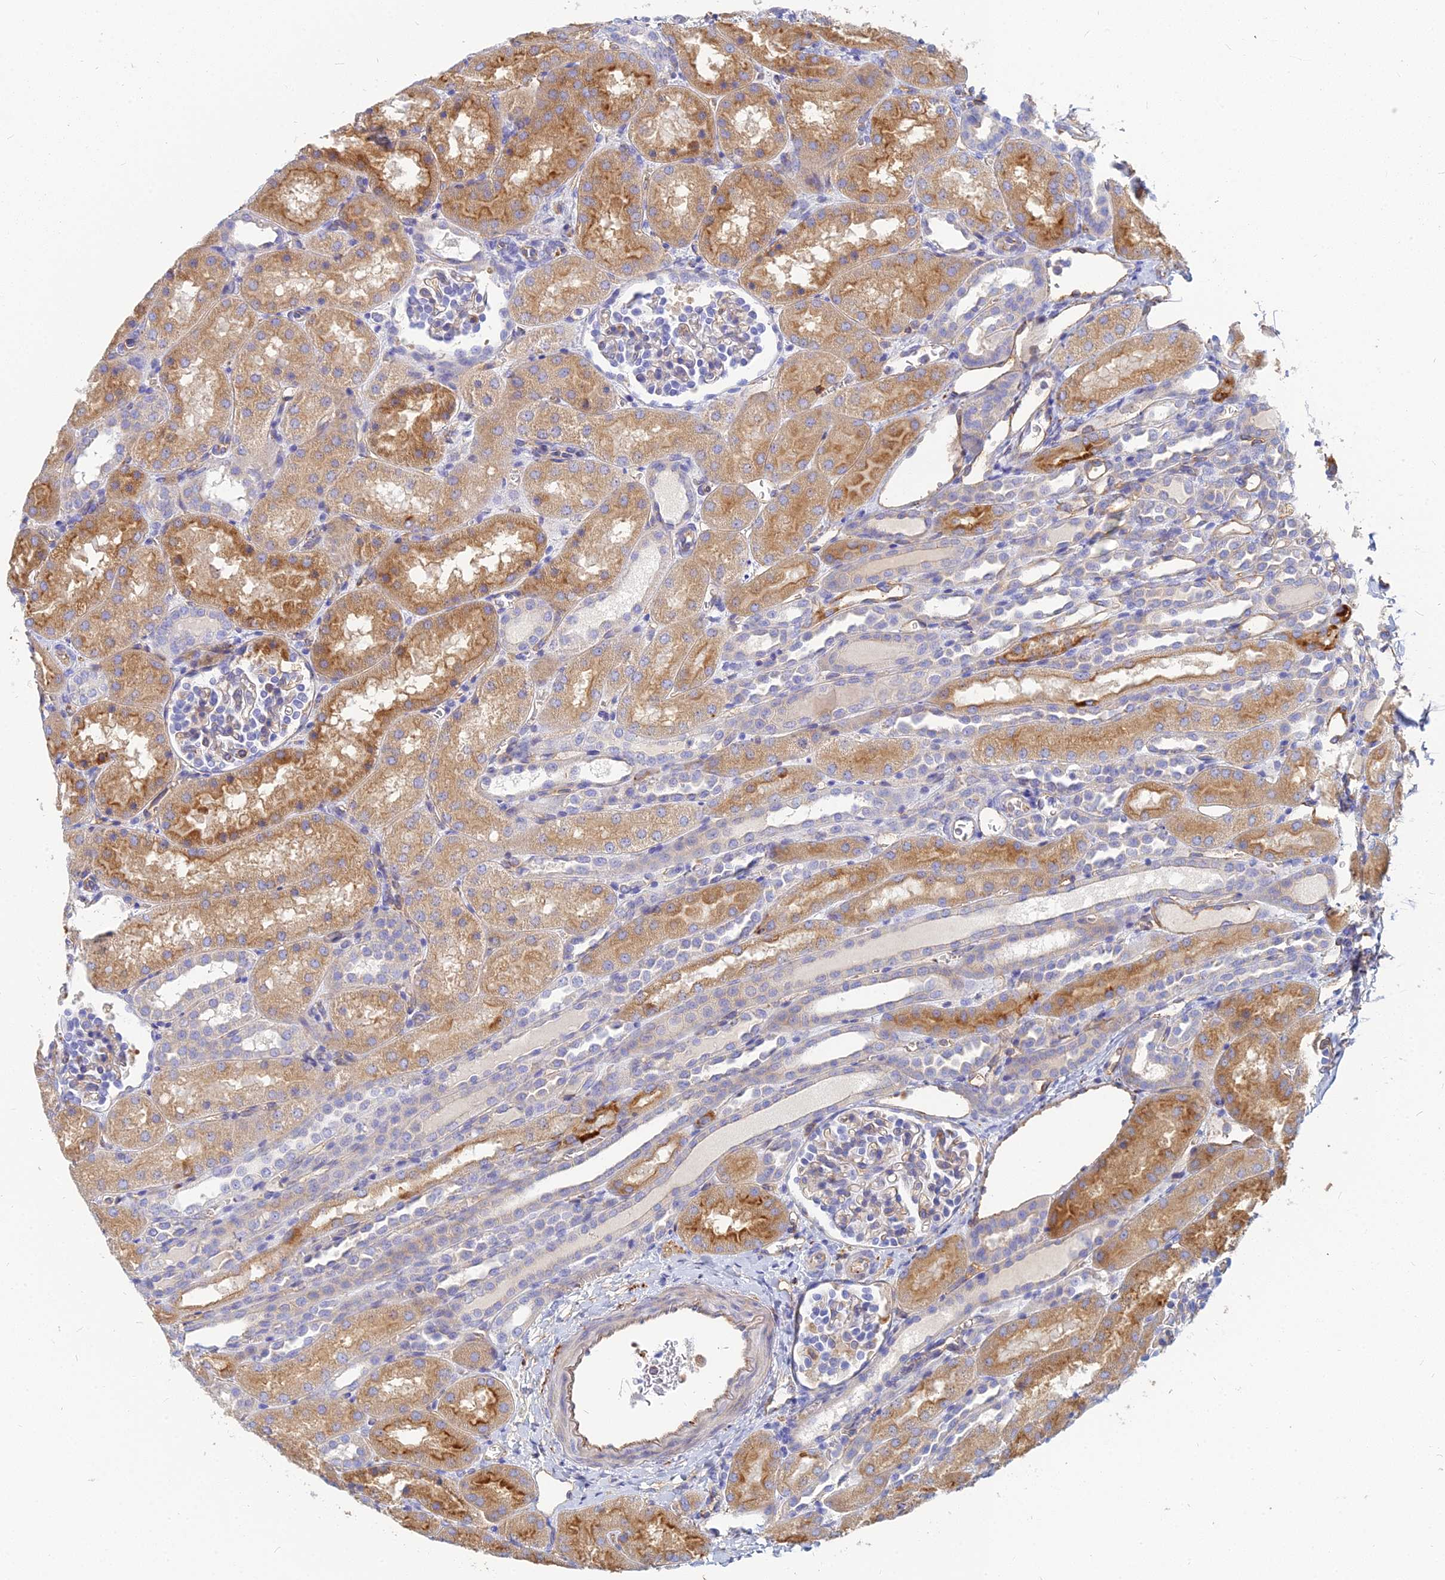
{"staining": {"intensity": "negative", "quantity": "none", "location": "none"}, "tissue": "kidney", "cell_type": "Cells in glomeruli", "image_type": "normal", "snomed": [{"axis": "morphology", "description": "Normal tissue, NOS"}, {"axis": "topography", "description": "Kidney"}], "caption": "Immunohistochemistry (IHC) micrograph of unremarkable kidney: human kidney stained with DAB (3,3'-diaminobenzidine) shows no significant protein expression in cells in glomeruli. (IHC, brightfield microscopy, high magnification).", "gene": "VAT1", "patient": {"sex": "male", "age": 1}}